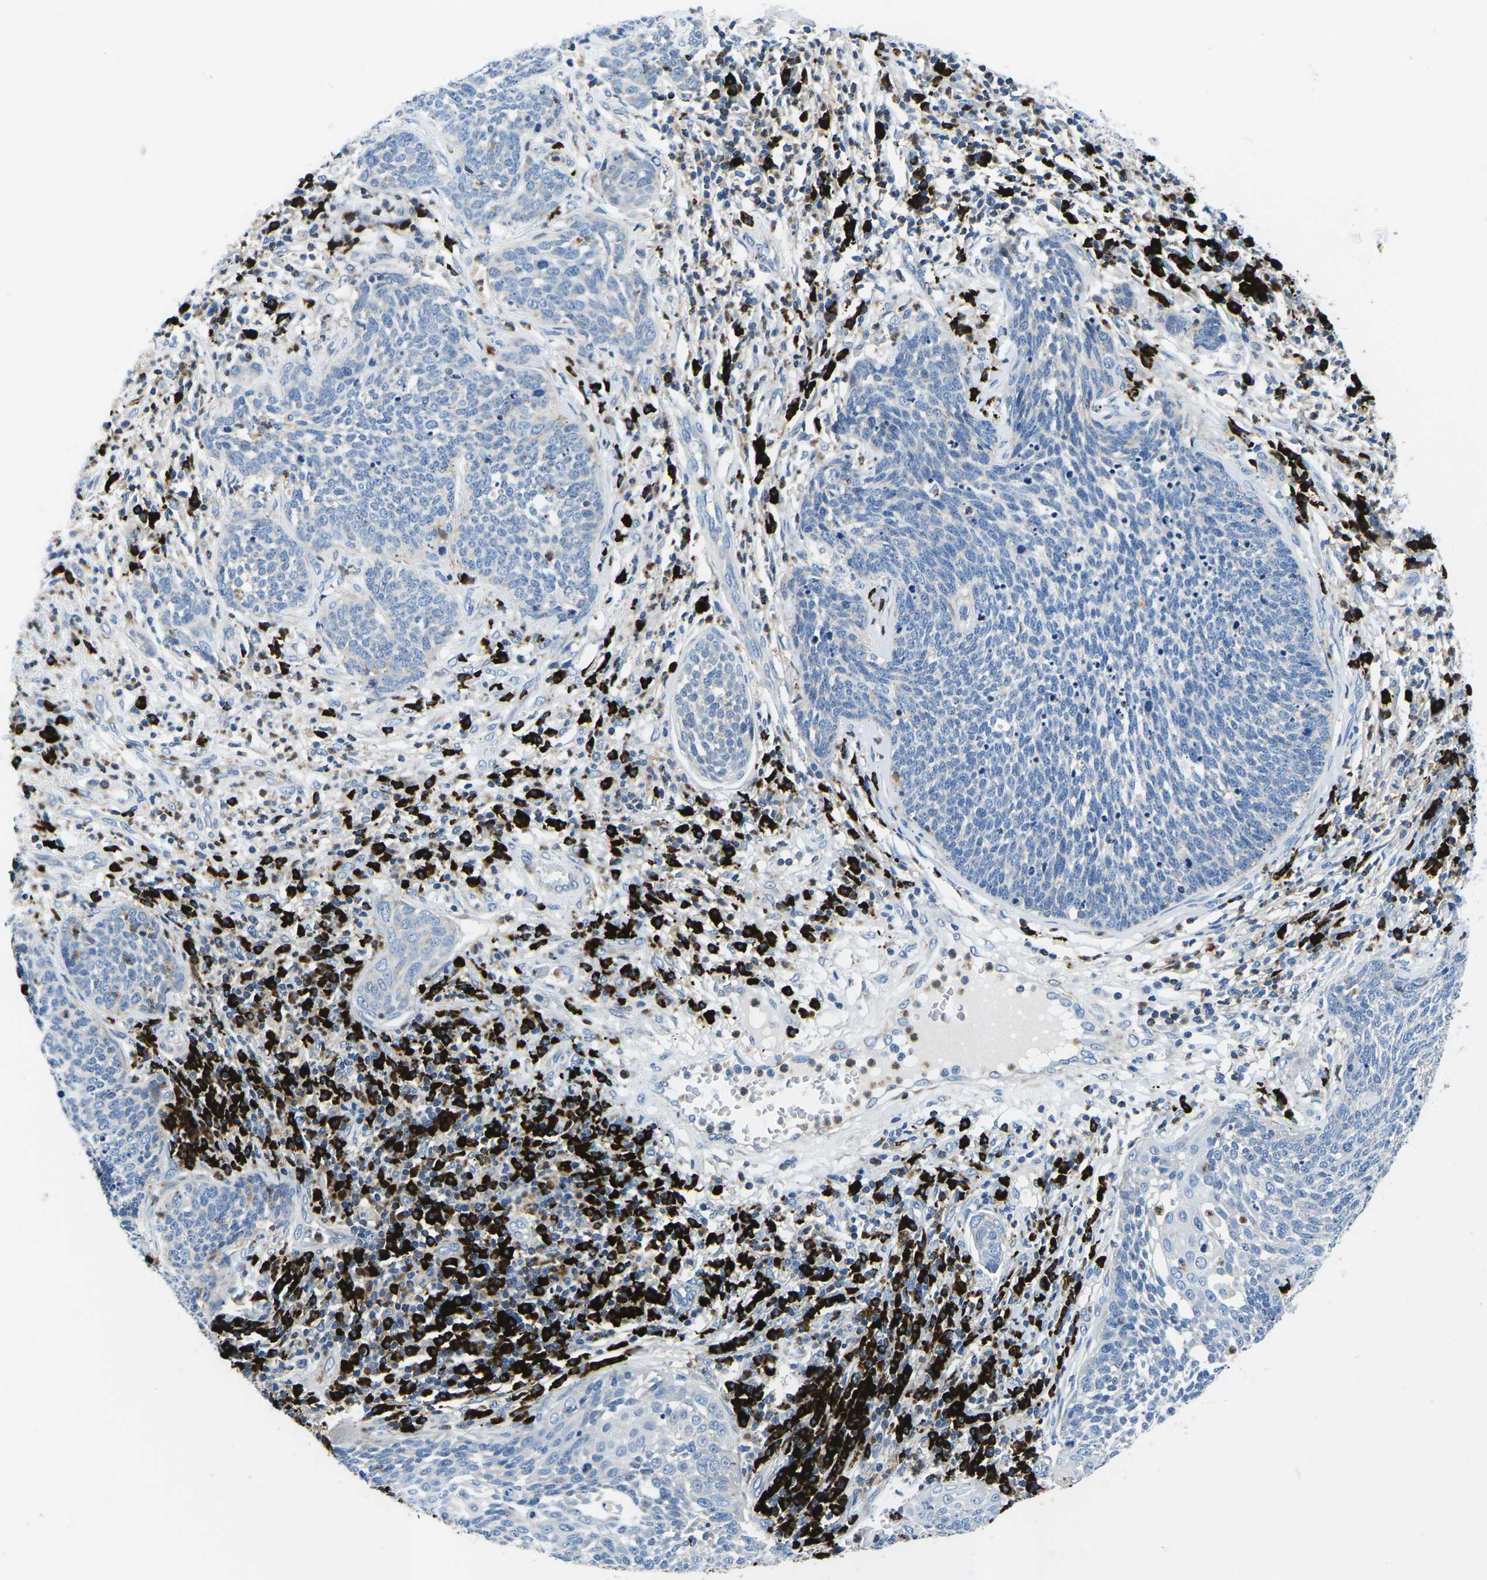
{"staining": {"intensity": "negative", "quantity": "none", "location": "none"}, "tissue": "cervical cancer", "cell_type": "Tumor cells", "image_type": "cancer", "snomed": [{"axis": "morphology", "description": "Squamous cell carcinoma, NOS"}, {"axis": "topography", "description": "Cervix"}], "caption": "Immunohistochemistry photomicrograph of neoplastic tissue: human cervical squamous cell carcinoma stained with DAB displays no significant protein expression in tumor cells.", "gene": "MC4R", "patient": {"sex": "female", "age": 34}}